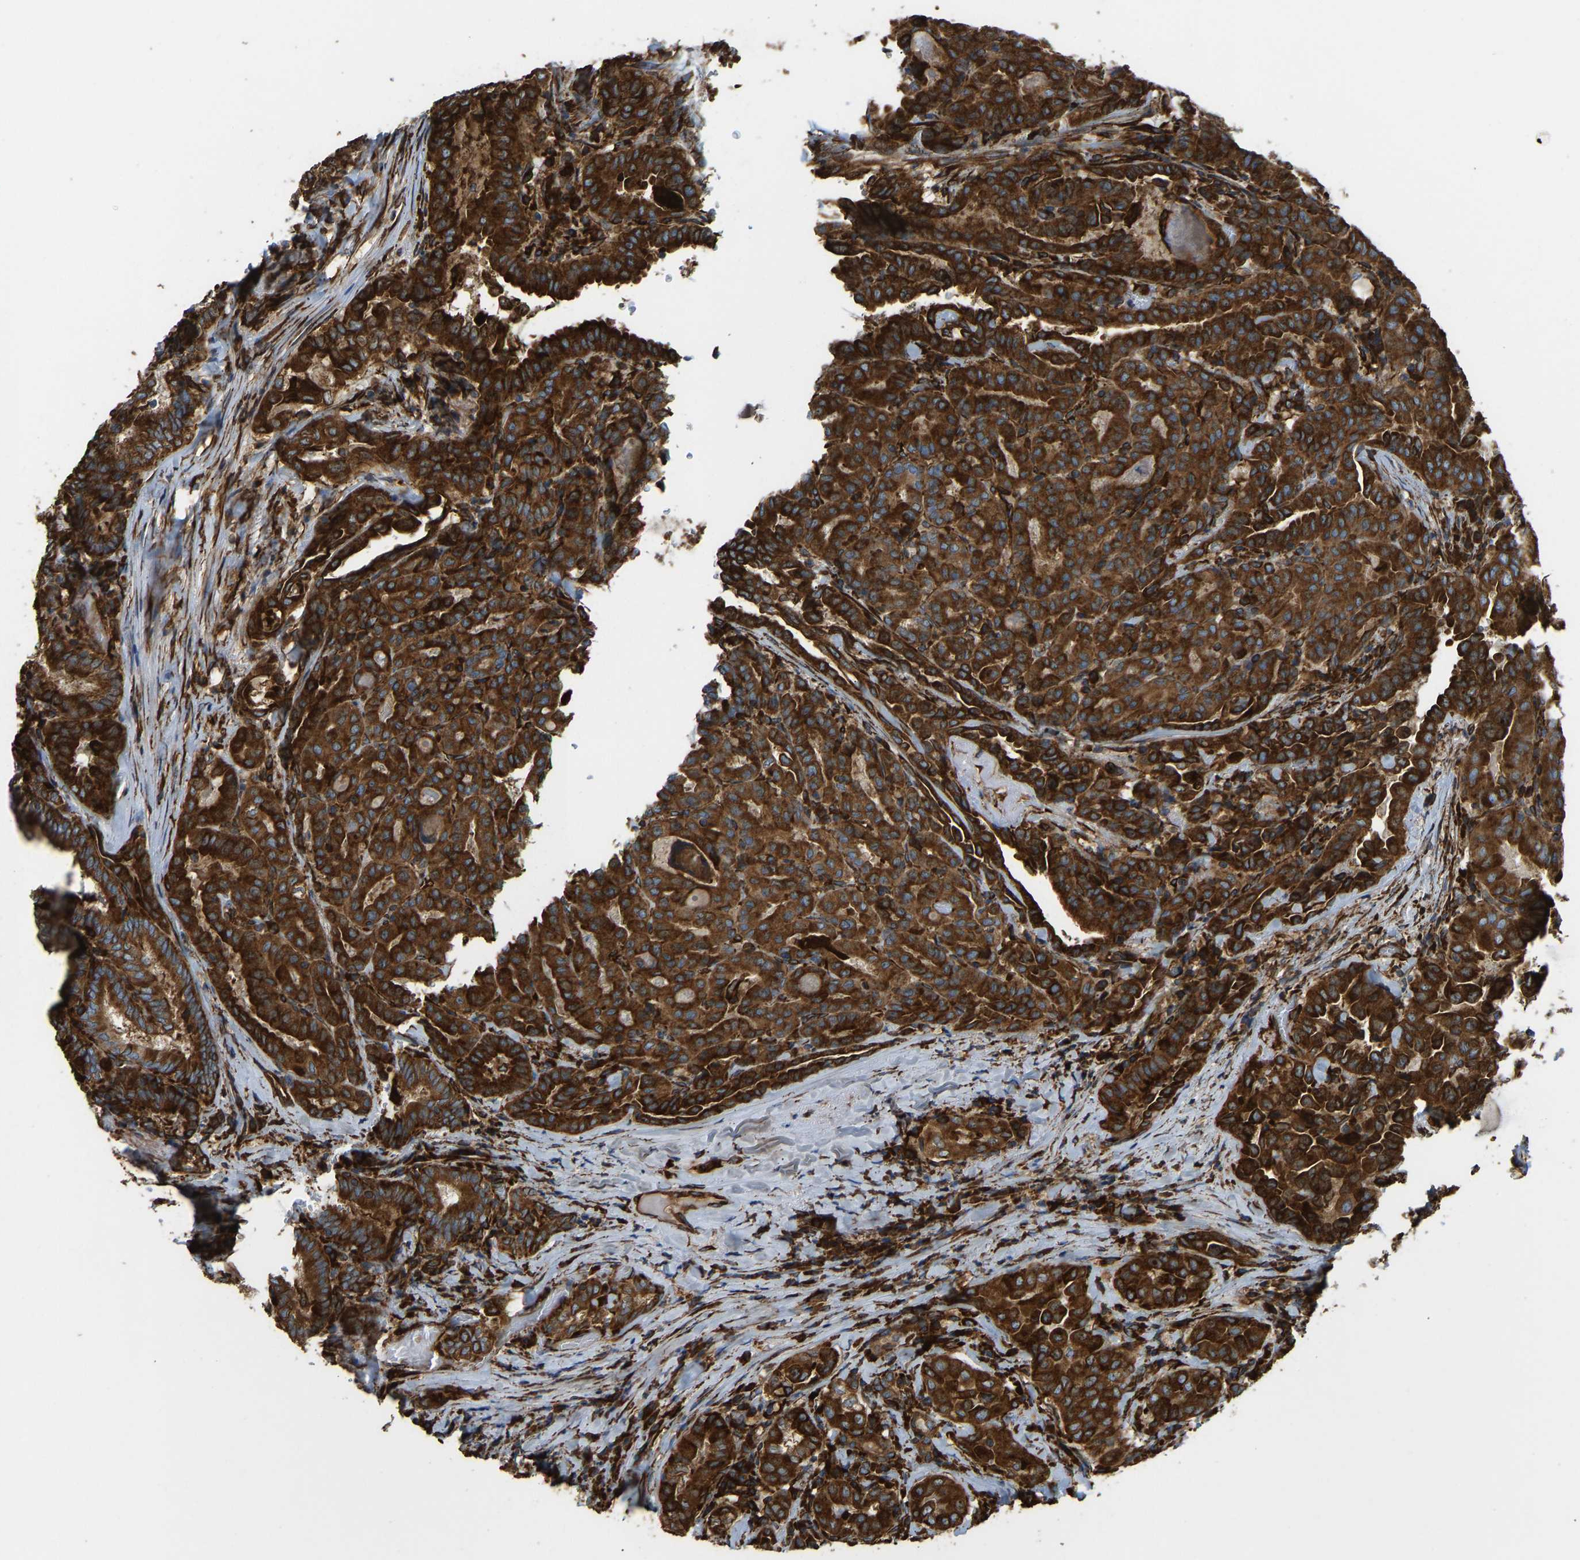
{"staining": {"intensity": "strong", "quantity": ">75%", "location": "cytoplasmic/membranous"}, "tissue": "thyroid cancer", "cell_type": "Tumor cells", "image_type": "cancer", "snomed": [{"axis": "morphology", "description": "Papillary adenocarcinoma, NOS"}, {"axis": "topography", "description": "Thyroid gland"}], "caption": "Immunohistochemical staining of thyroid papillary adenocarcinoma exhibits high levels of strong cytoplasmic/membranous positivity in about >75% of tumor cells. (DAB IHC, brown staining for protein, blue staining for nuclei).", "gene": "BEX3", "patient": {"sex": "female", "age": 42}}